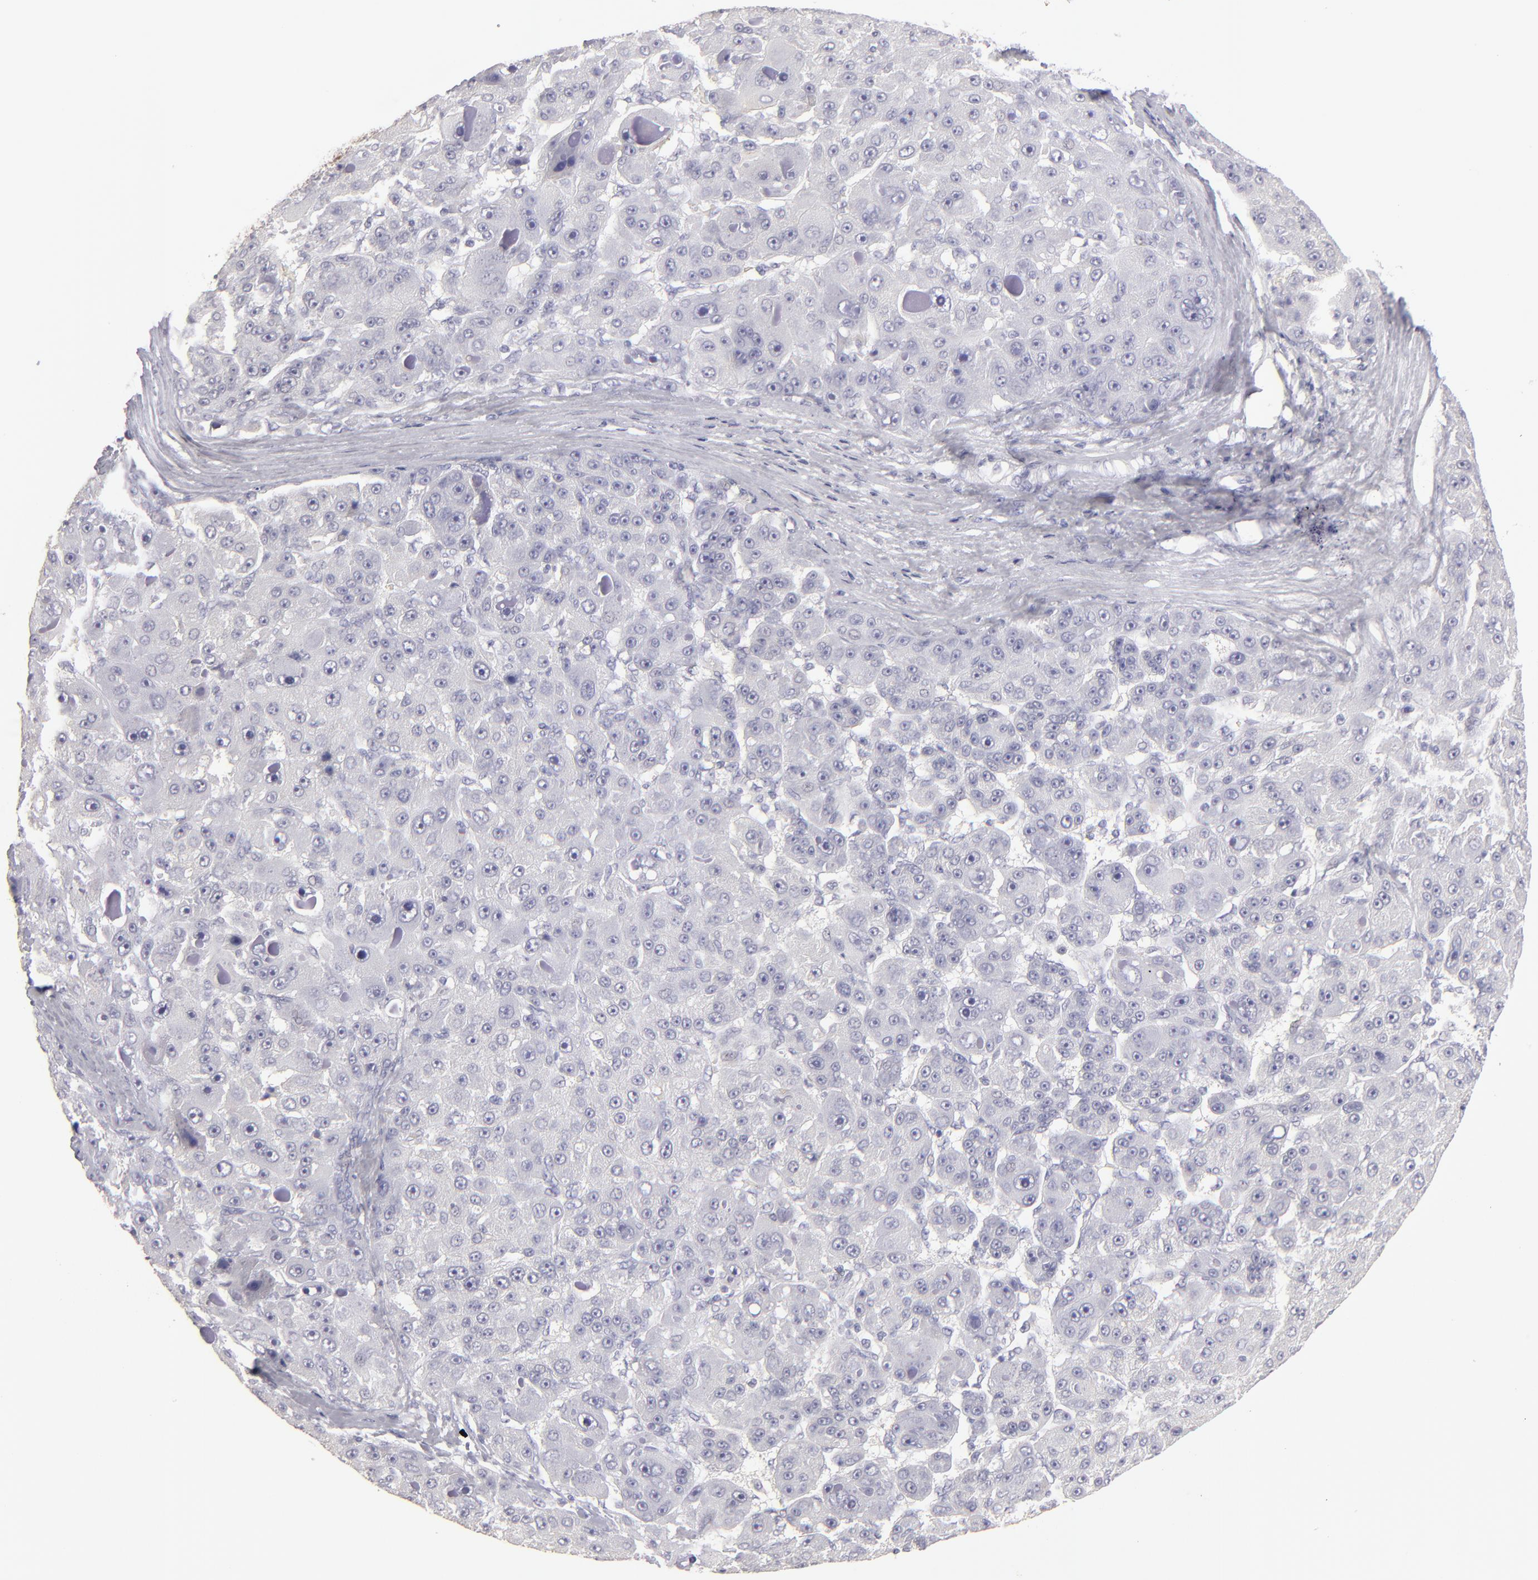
{"staining": {"intensity": "negative", "quantity": "none", "location": "none"}, "tissue": "liver cancer", "cell_type": "Tumor cells", "image_type": "cancer", "snomed": [{"axis": "morphology", "description": "Carcinoma, Hepatocellular, NOS"}, {"axis": "topography", "description": "Liver"}], "caption": "Tumor cells show no significant positivity in liver cancer.", "gene": "ABCC4", "patient": {"sex": "male", "age": 76}}